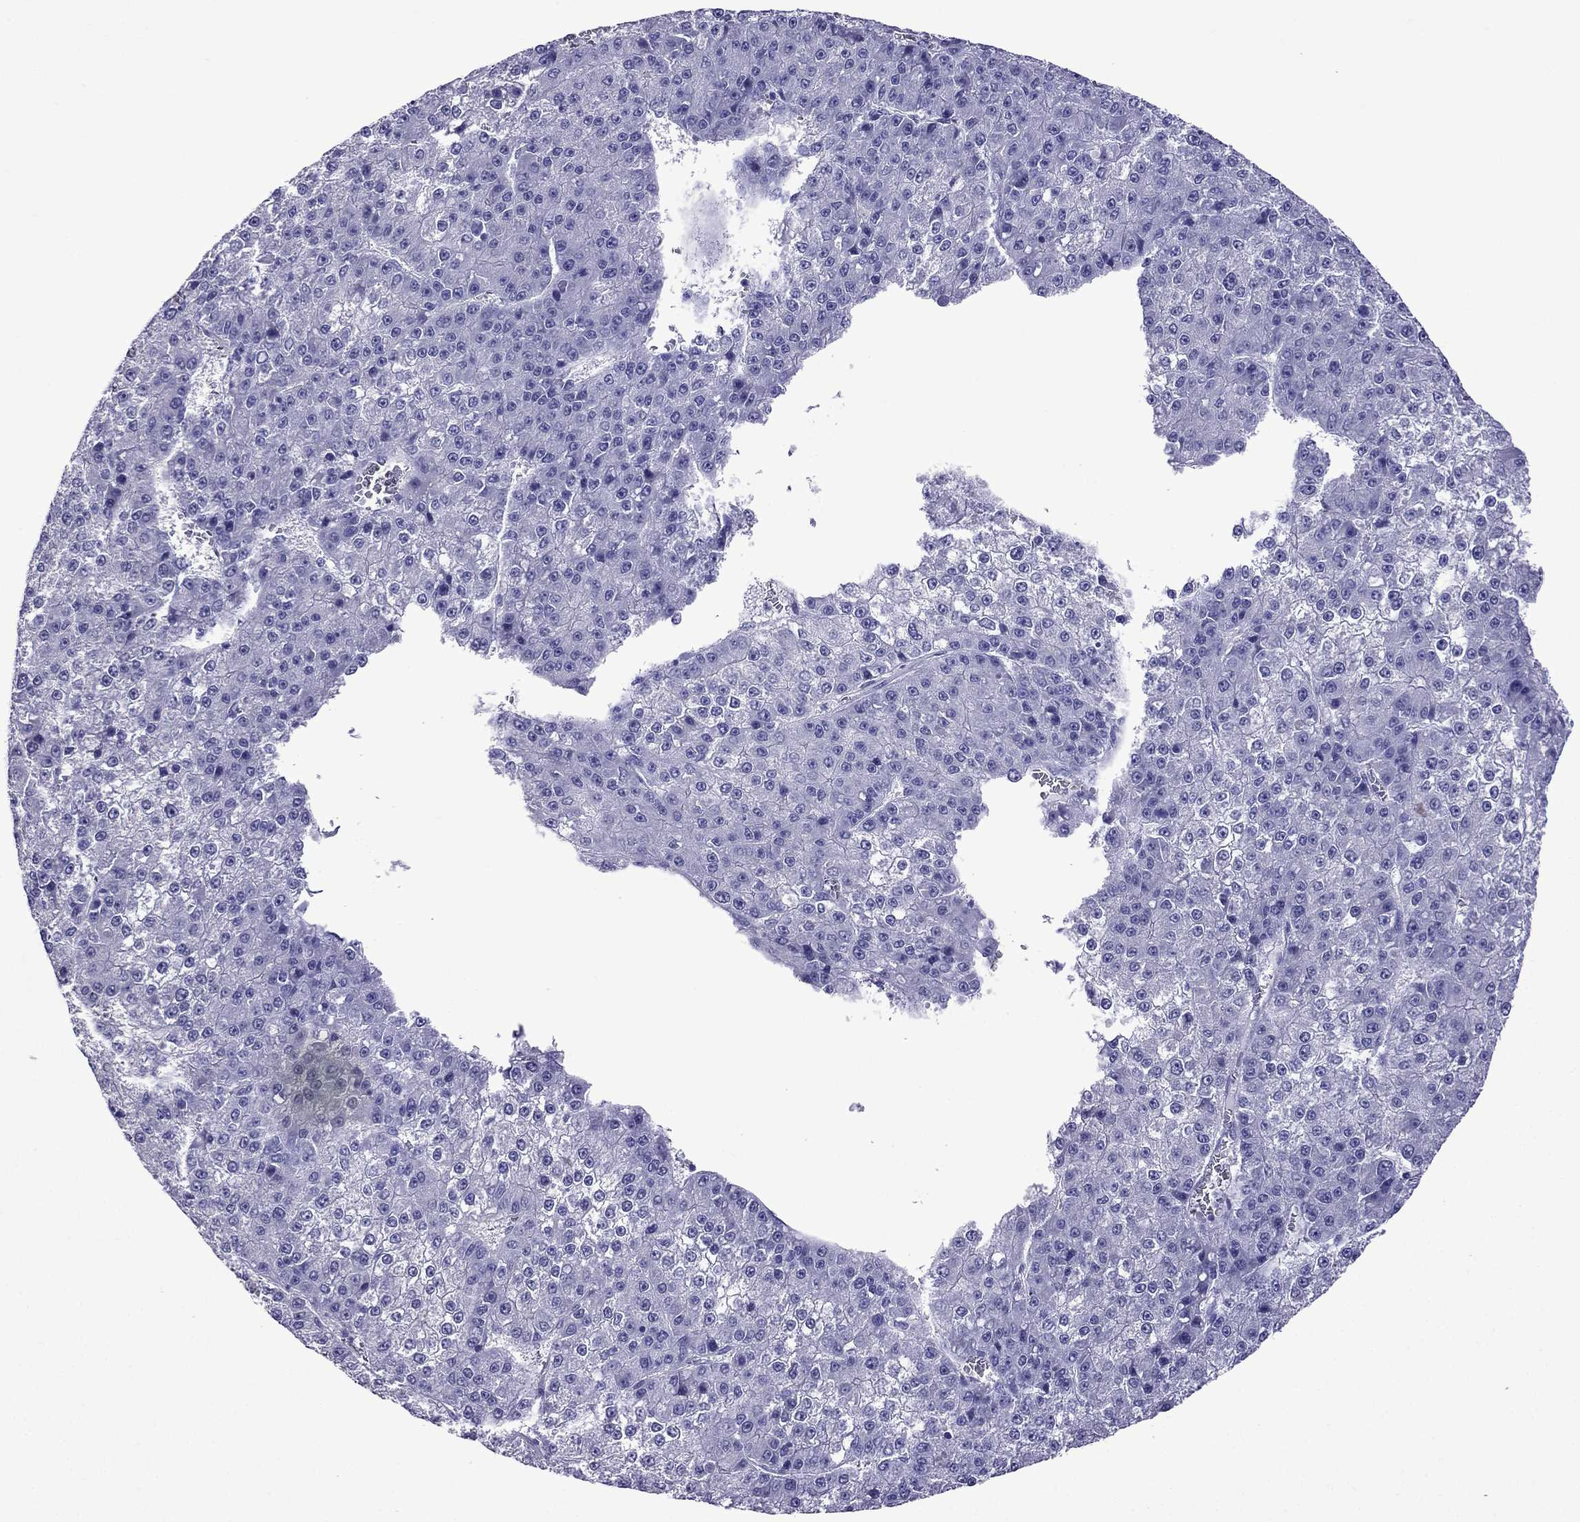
{"staining": {"intensity": "negative", "quantity": "none", "location": "none"}, "tissue": "liver cancer", "cell_type": "Tumor cells", "image_type": "cancer", "snomed": [{"axis": "morphology", "description": "Carcinoma, Hepatocellular, NOS"}, {"axis": "topography", "description": "Liver"}], "caption": "Histopathology image shows no significant protein staining in tumor cells of liver hepatocellular carcinoma.", "gene": "CRYBA1", "patient": {"sex": "female", "age": 73}}